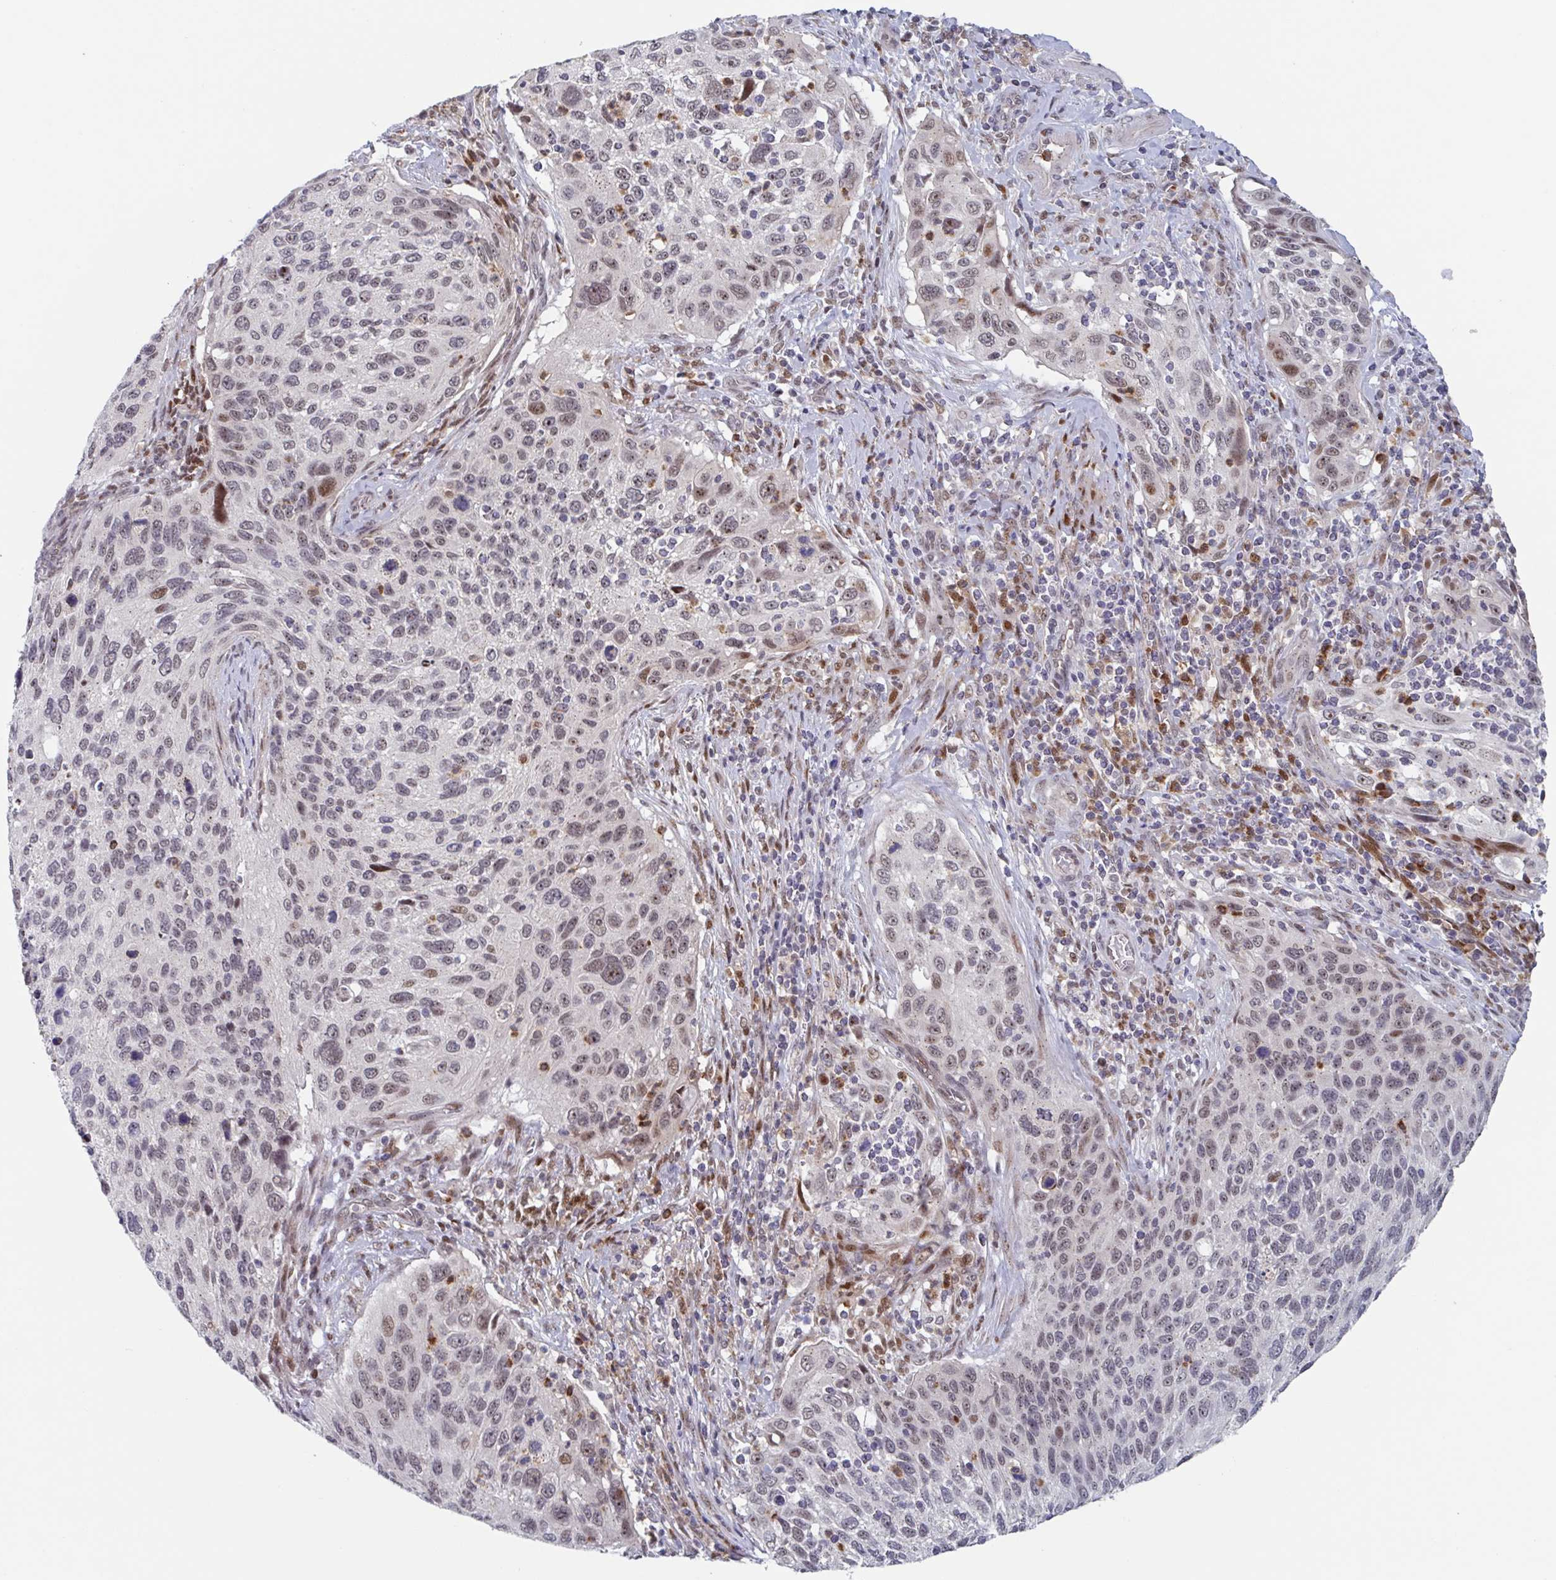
{"staining": {"intensity": "moderate", "quantity": "25%-75%", "location": "nuclear"}, "tissue": "cervical cancer", "cell_type": "Tumor cells", "image_type": "cancer", "snomed": [{"axis": "morphology", "description": "Squamous cell carcinoma, NOS"}, {"axis": "topography", "description": "Cervix"}], "caption": "Immunohistochemistry staining of squamous cell carcinoma (cervical), which reveals medium levels of moderate nuclear expression in about 25%-75% of tumor cells indicating moderate nuclear protein positivity. The staining was performed using DAB (brown) for protein detection and nuclei were counterstained in hematoxylin (blue).", "gene": "RNF212", "patient": {"sex": "female", "age": 70}}